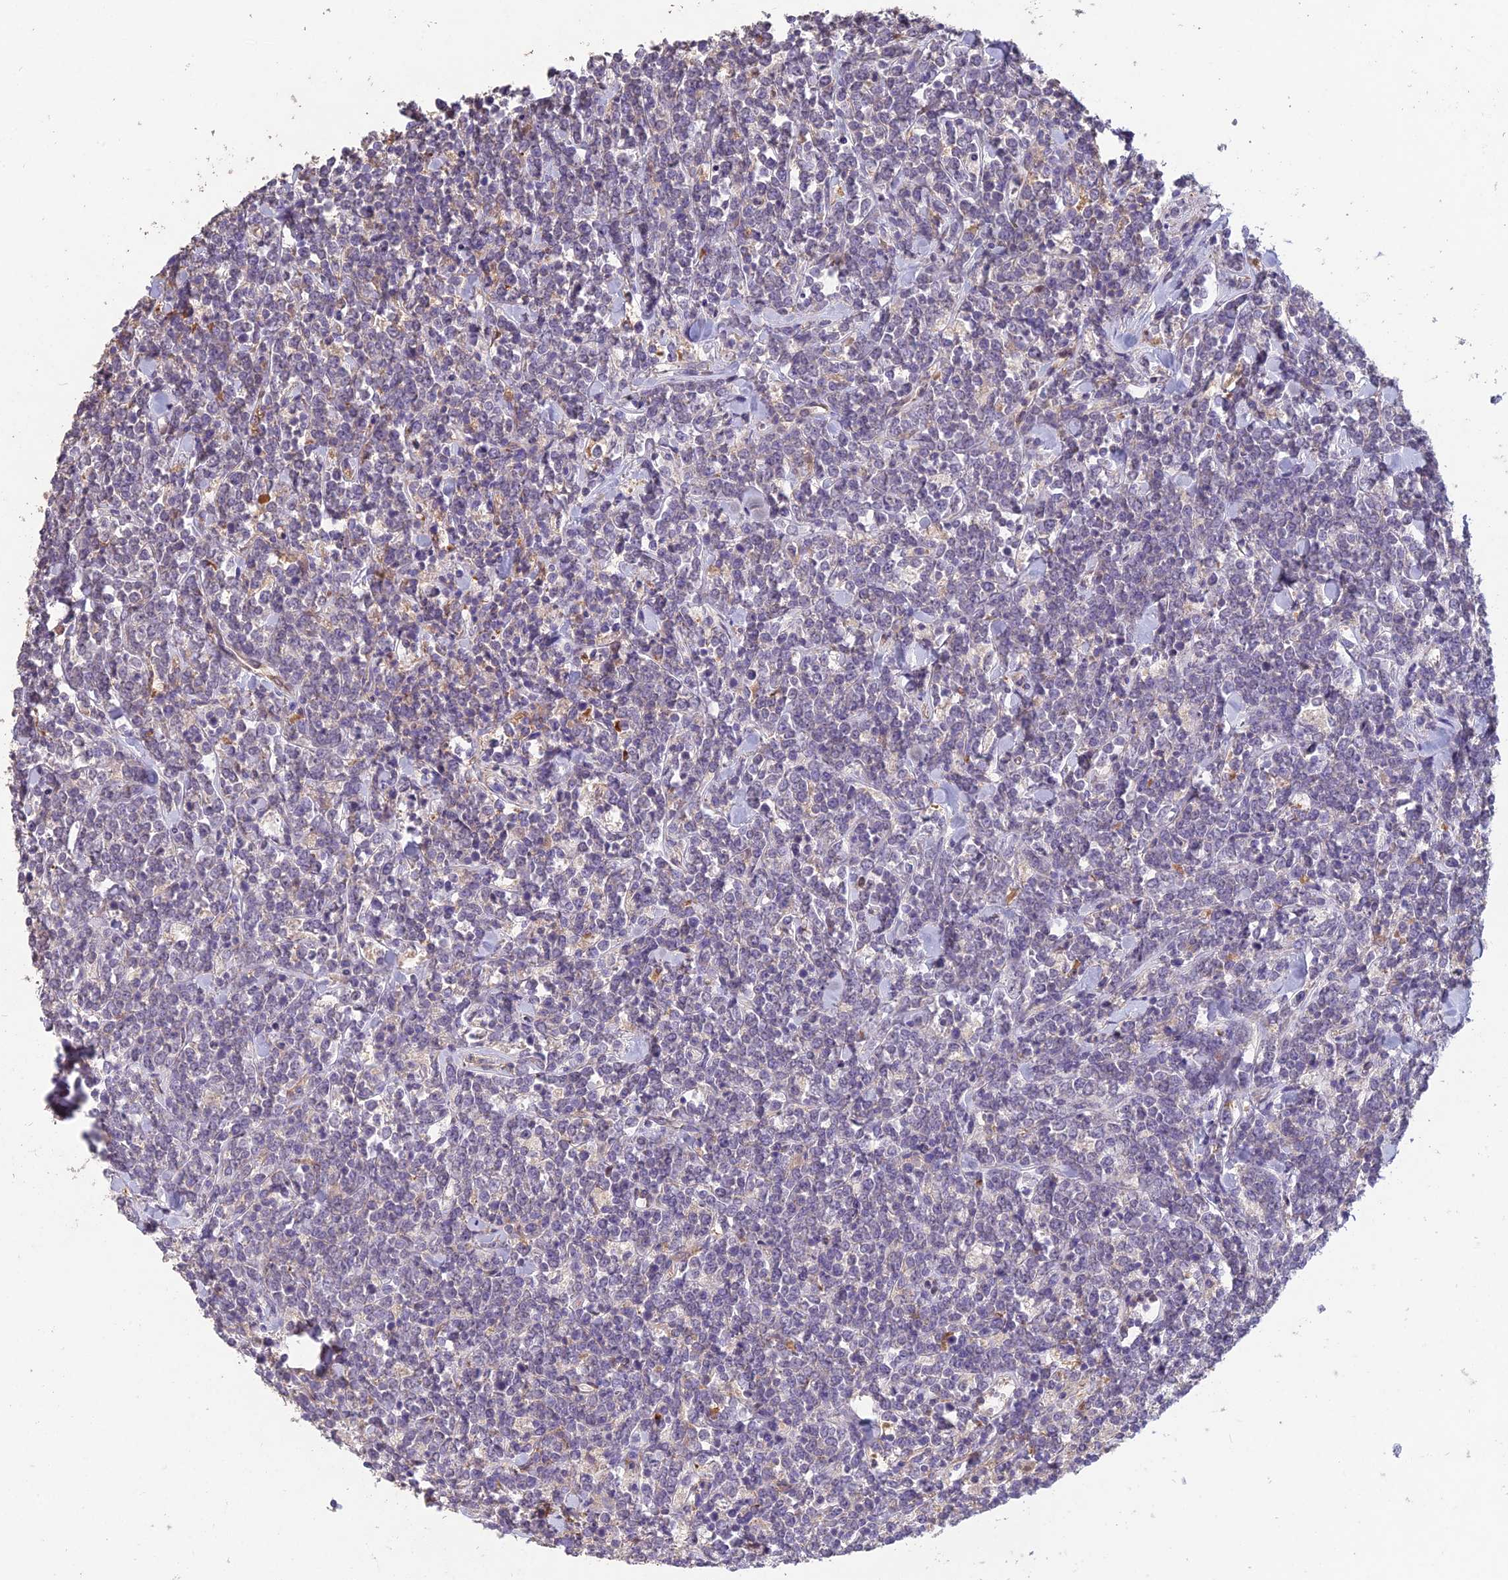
{"staining": {"intensity": "negative", "quantity": "none", "location": "none"}, "tissue": "lymphoma", "cell_type": "Tumor cells", "image_type": "cancer", "snomed": [{"axis": "morphology", "description": "Malignant lymphoma, non-Hodgkin's type, High grade"}, {"axis": "topography", "description": "Small intestine"}], "caption": "Protein analysis of malignant lymphoma, non-Hodgkin's type (high-grade) exhibits no significant positivity in tumor cells.", "gene": "CEACAM16", "patient": {"sex": "male", "age": 8}}